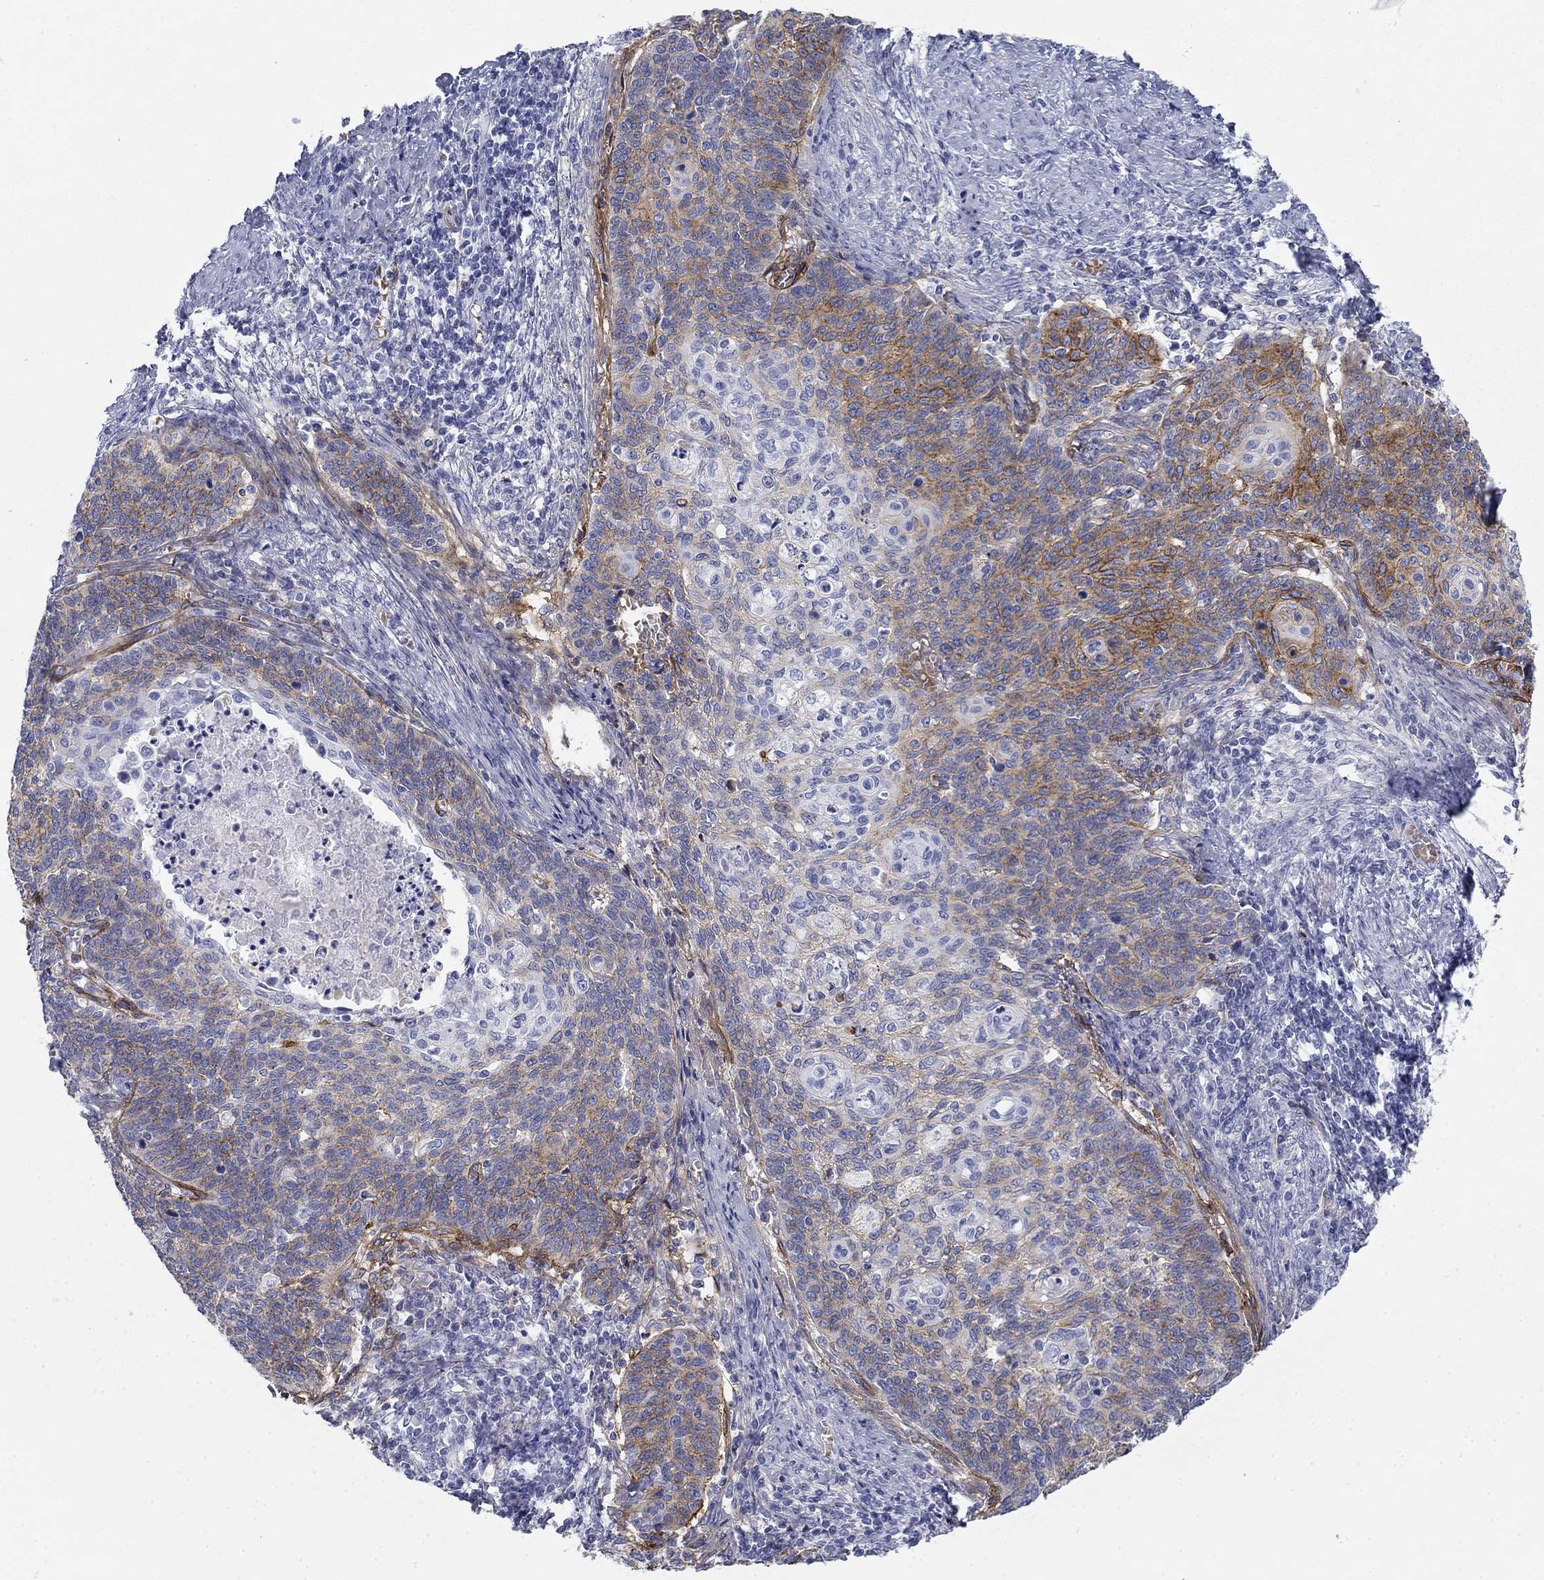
{"staining": {"intensity": "strong", "quantity": "<25%", "location": "cytoplasmic/membranous"}, "tissue": "cervical cancer", "cell_type": "Tumor cells", "image_type": "cancer", "snomed": [{"axis": "morphology", "description": "Normal tissue, NOS"}, {"axis": "morphology", "description": "Squamous cell carcinoma, NOS"}, {"axis": "topography", "description": "Cervix"}], "caption": "Immunohistochemistry micrograph of neoplastic tissue: cervical squamous cell carcinoma stained using immunohistochemistry (IHC) displays medium levels of strong protein expression localized specifically in the cytoplasmic/membranous of tumor cells, appearing as a cytoplasmic/membranous brown color.", "gene": "GPC1", "patient": {"sex": "female", "age": 39}}